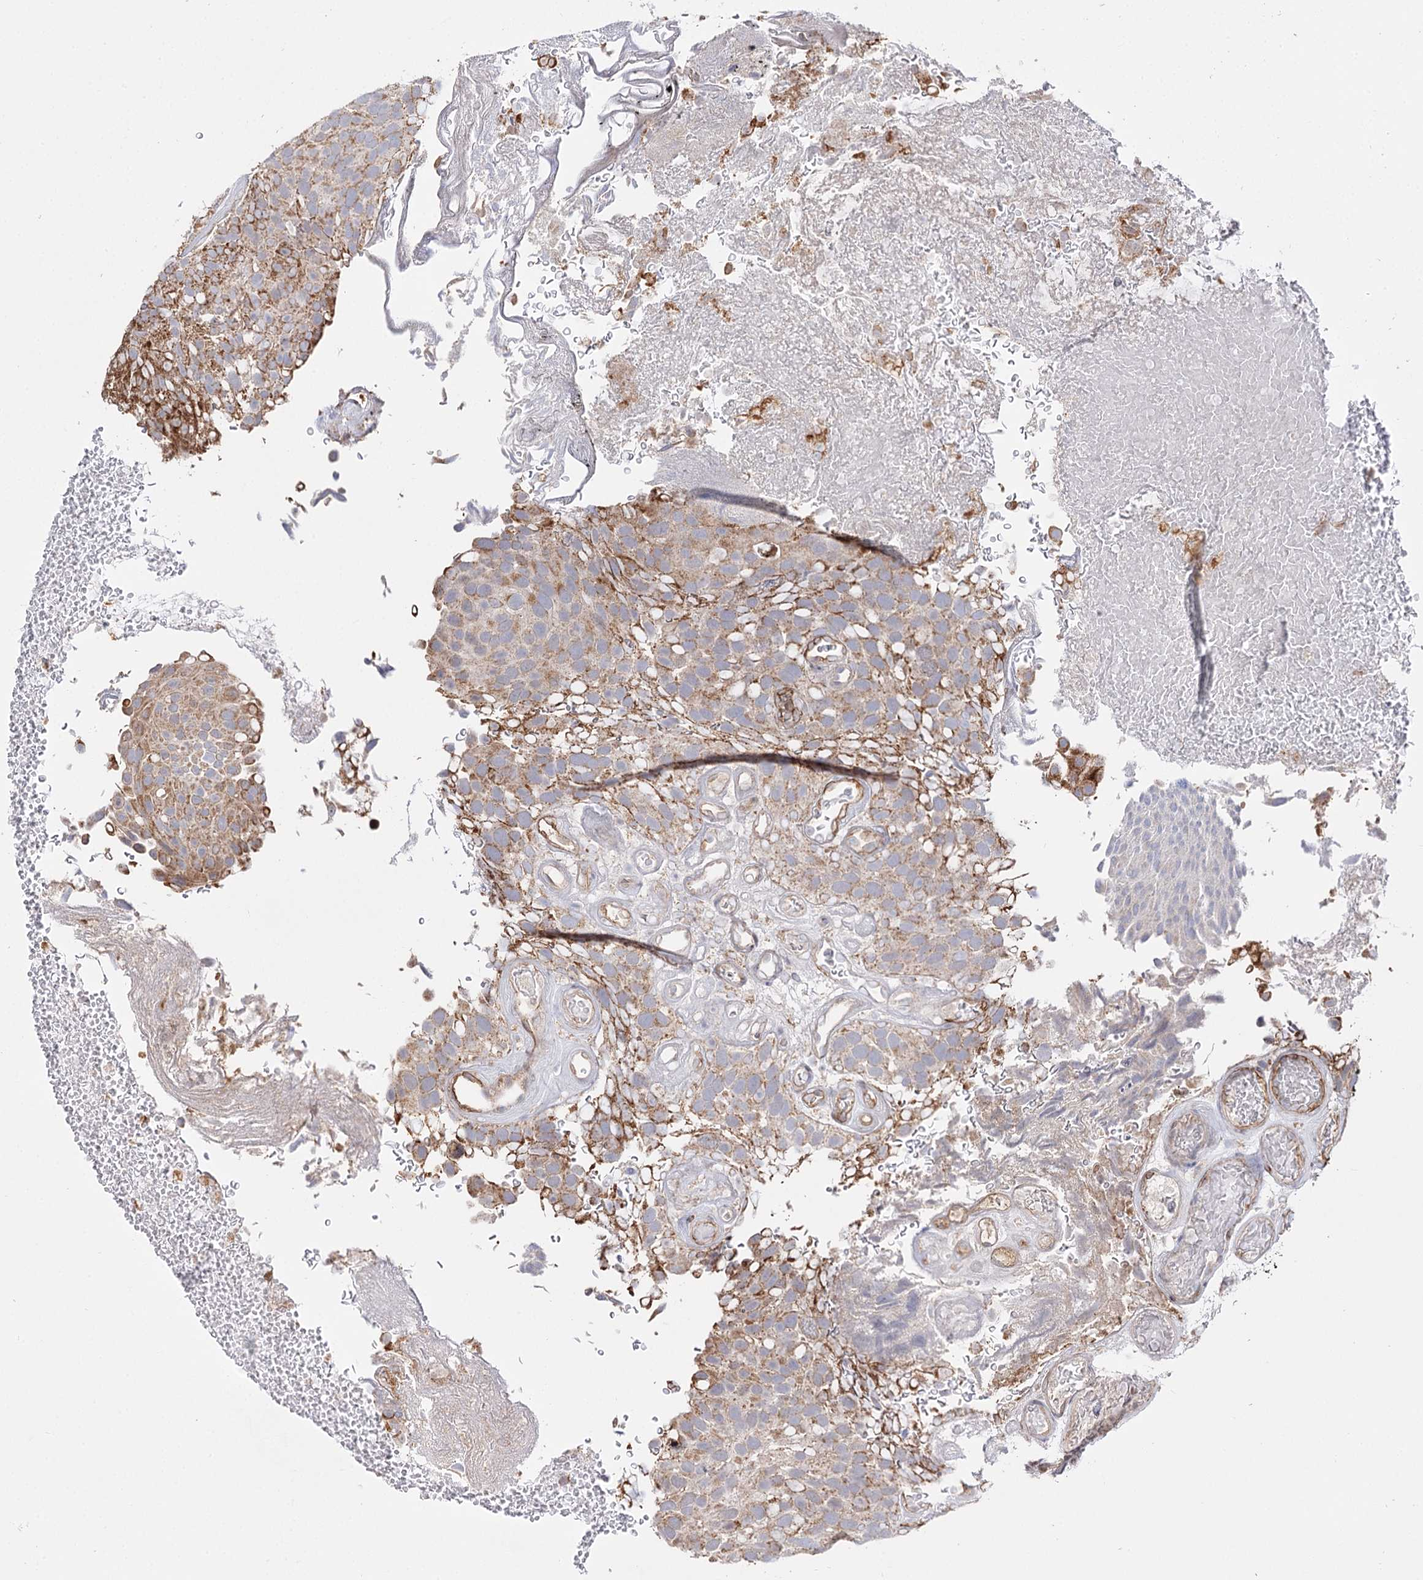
{"staining": {"intensity": "weak", "quantity": ">75%", "location": "cytoplasmic/membranous"}, "tissue": "urothelial cancer", "cell_type": "Tumor cells", "image_type": "cancer", "snomed": [{"axis": "morphology", "description": "Urothelial carcinoma, Low grade"}, {"axis": "topography", "description": "Urinary bladder"}], "caption": "Immunohistochemical staining of low-grade urothelial carcinoma shows low levels of weak cytoplasmic/membranous protein expression in about >75% of tumor cells. The protein is shown in brown color, while the nuclei are stained blue.", "gene": "CBR4", "patient": {"sex": "male", "age": 78}}